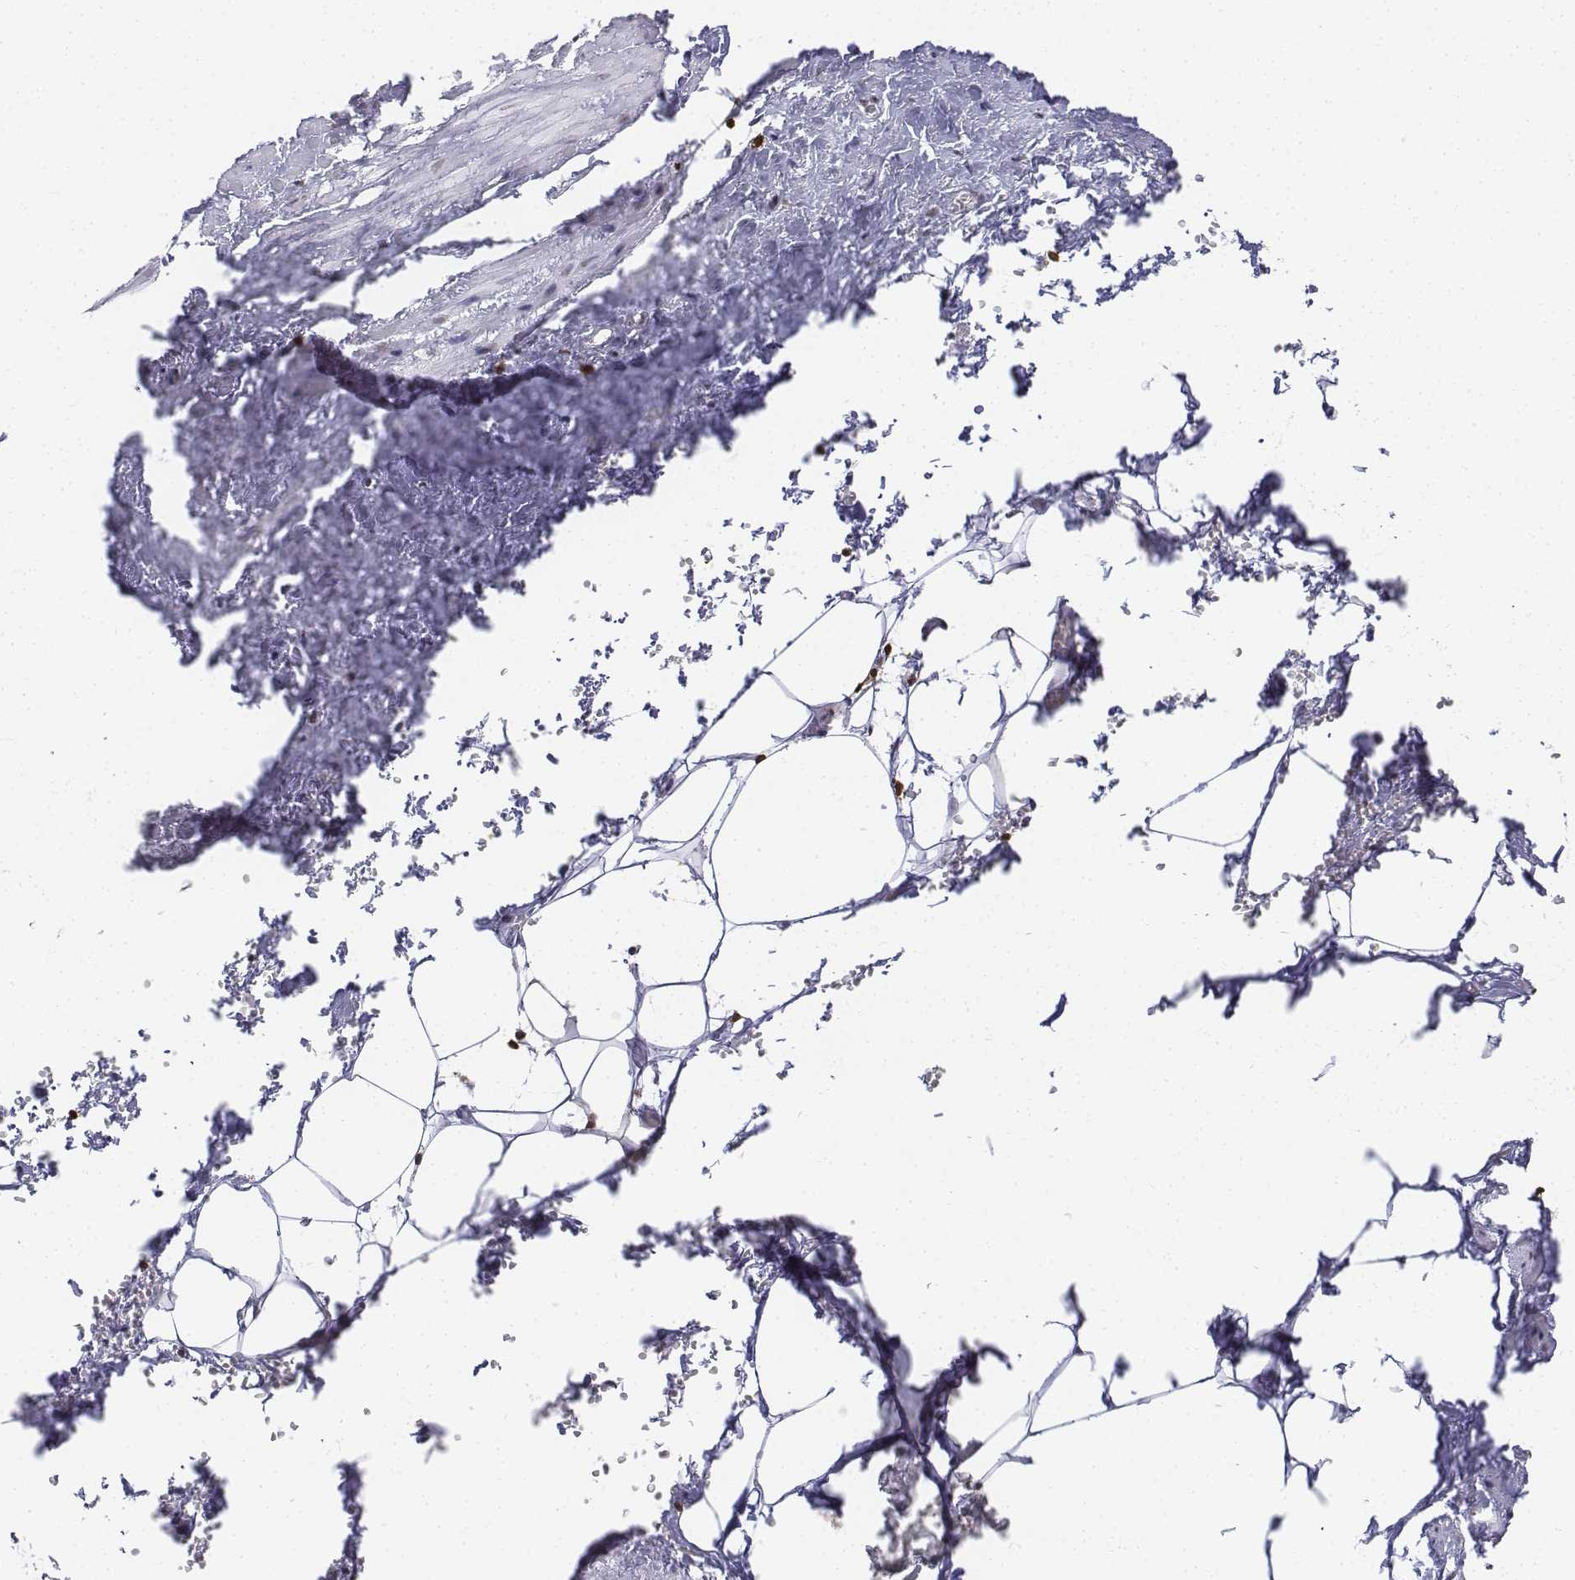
{"staining": {"intensity": "negative", "quantity": "none", "location": "none"}, "tissue": "adipose tissue", "cell_type": "Adipocytes", "image_type": "normal", "snomed": [{"axis": "morphology", "description": "Normal tissue, NOS"}, {"axis": "topography", "description": "Prostate"}, {"axis": "topography", "description": "Peripheral nerve tissue"}], "caption": "Immunohistochemical staining of benign human adipose tissue shows no significant positivity in adipocytes.", "gene": "CD3E", "patient": {"sex": "male", "age": 55}}